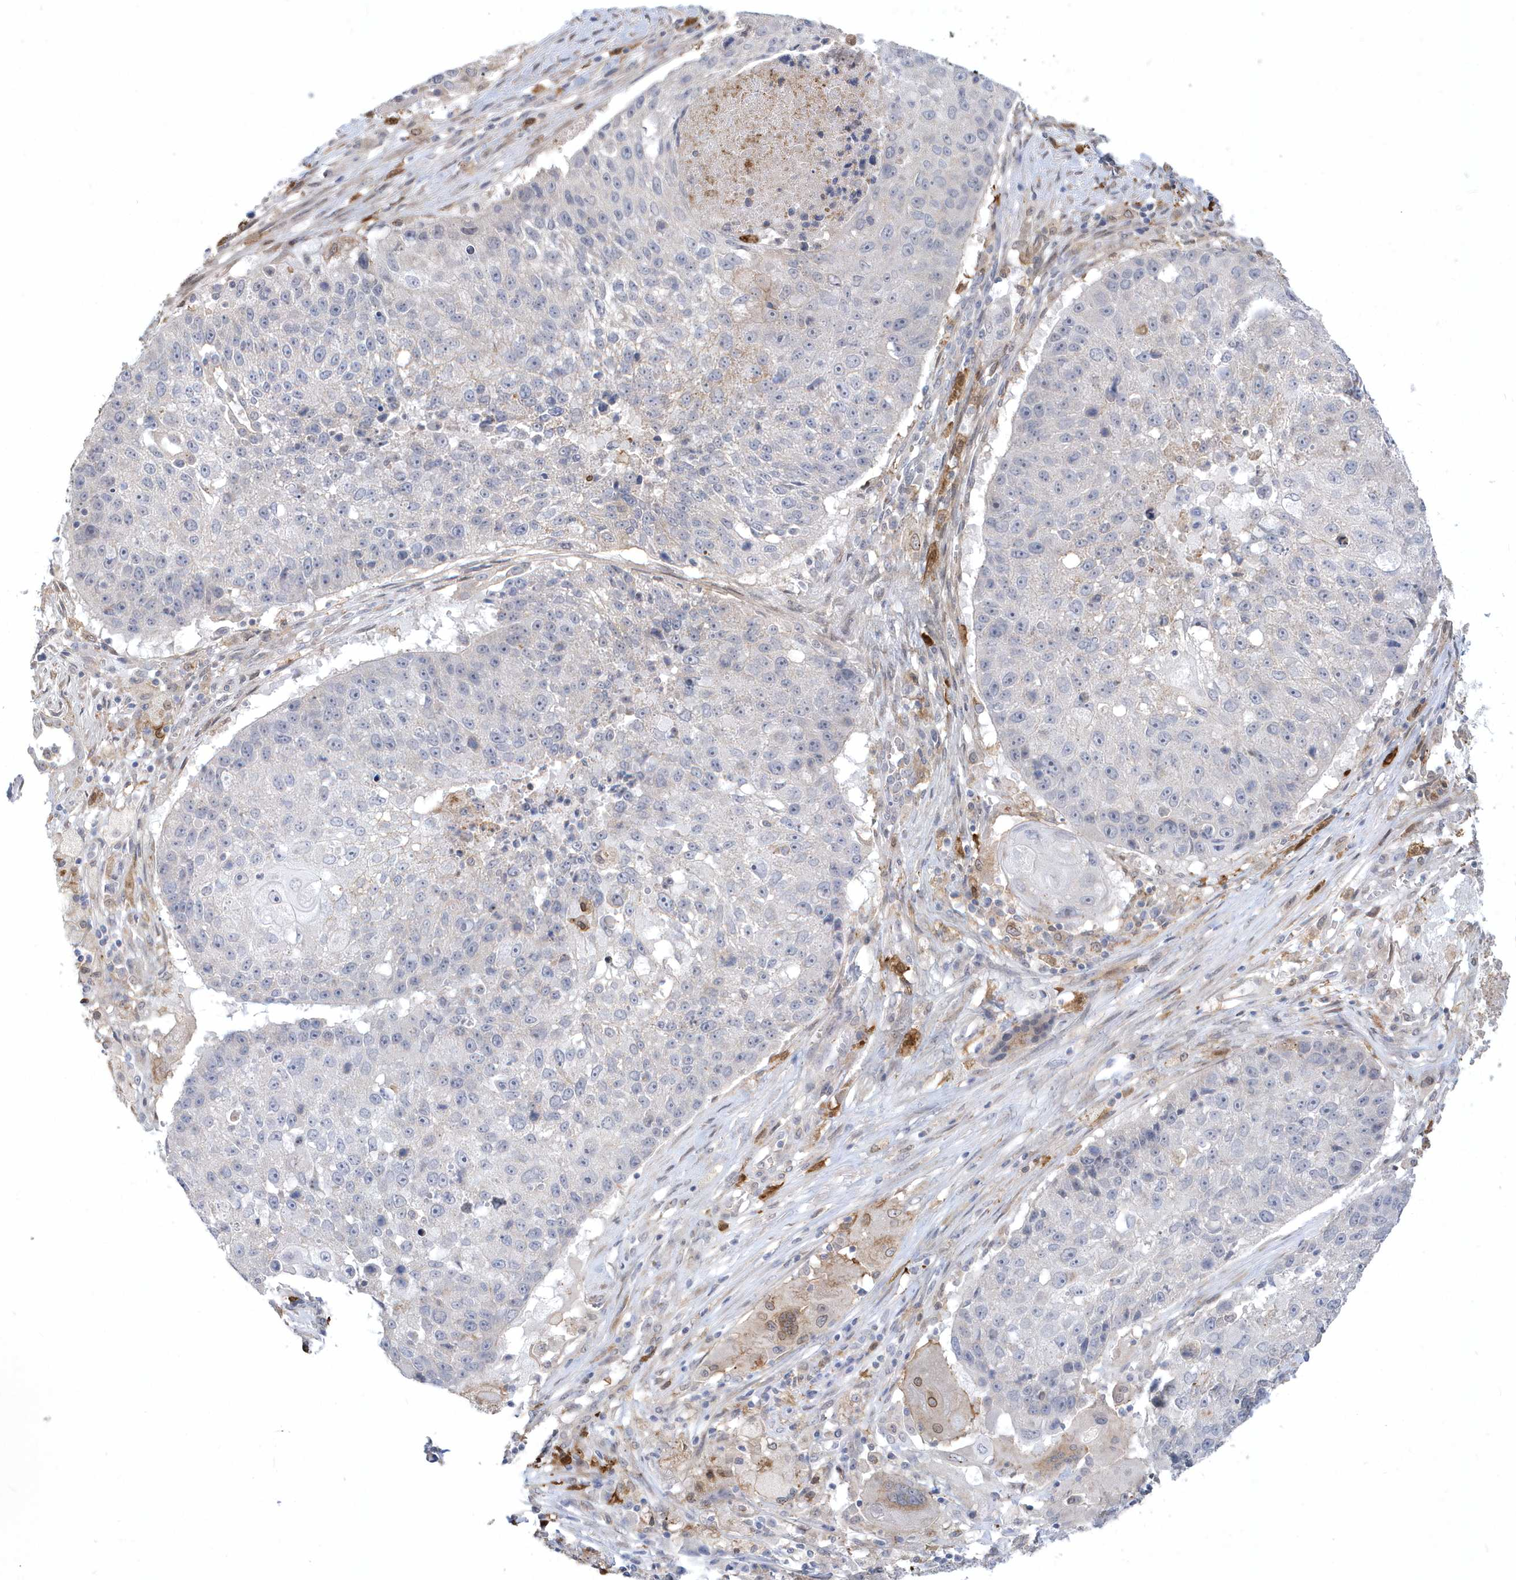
{"staining": {"intensity": "negative", "quantity": "none", "location": "none"}, "tissue": "lung cancer", "cell_type": "Tumor cells", "image_type": "cancer", "snomed": [{"axis": "morphology", "description": "Squamous cell carcinoma, NOS"}, {"axis": "topography", "description": "Lung"}], "caption": "This is an immunohistochemistry photomicrograph of human lung squamous cell carcinoma. There is no staining in tumor cells.", "gene": "TSPEAR", "patient": {"sex": "male", "age": 61}}